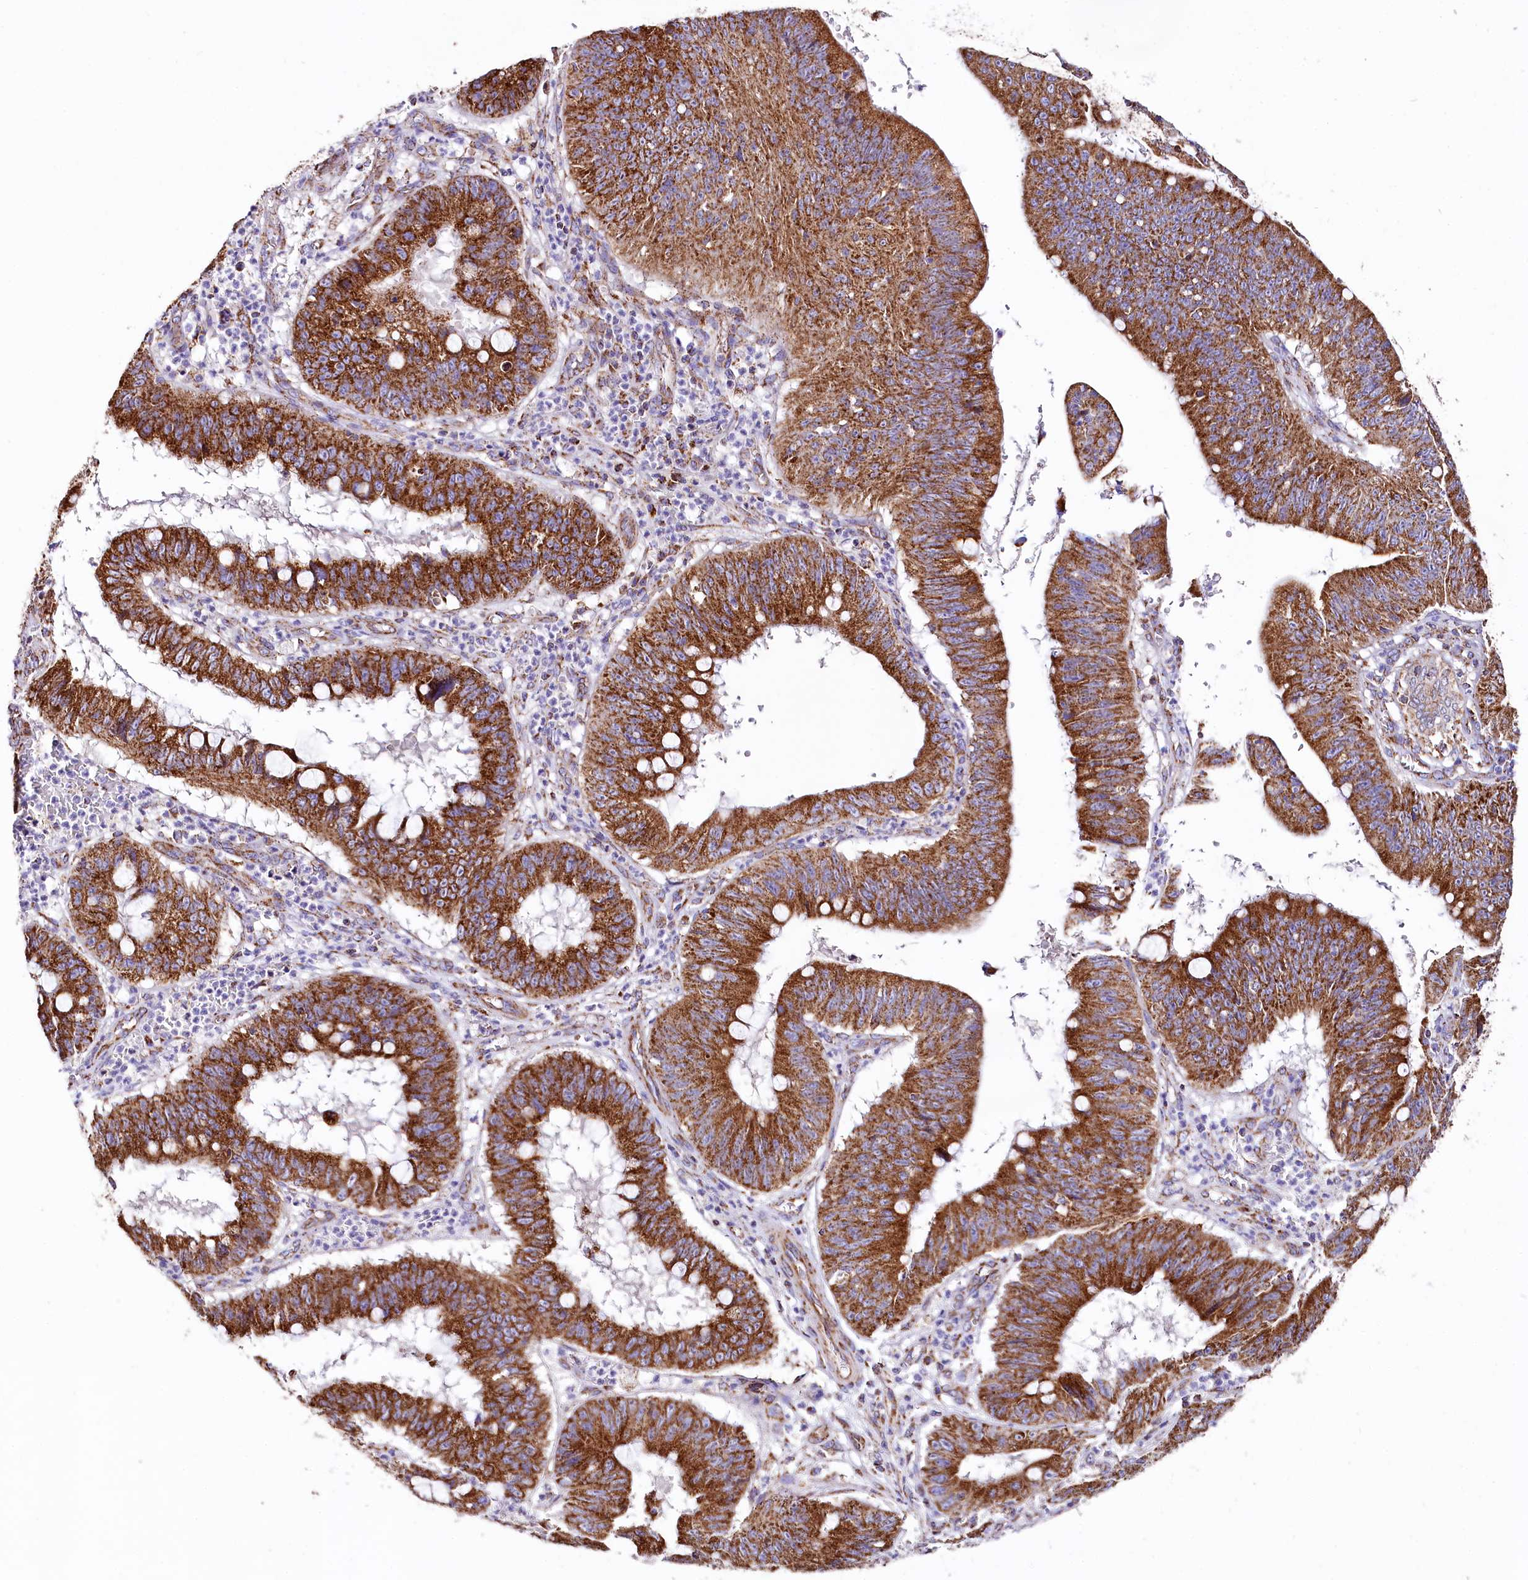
{"staining": {"intensity": "strong", "quantity": ">75%", "location": "cytoplasmic/membranous"}, "tissue": "stomach cancer", "cell_type": "Tumor cells", "image_type": "cancer", "snomed": [{"axis": "morphology", "description": "Adenocarcinoma, NOS"}, {"axis": "topography", "description": "Stomach"}], "caption": "The histopathology image exhibits staining of adenocarcinoma (stomach), revealing strong cytoplasmic/membranous protein staining (brown color) within tumor cells. (Stains: DAB (3,3'-diaminobenzidine) in brown, nuclei in blue, Microscopy: brightfield microscopy at high magnification).", "gene": "APLP2", "patient": {"sex": "male", "age": 59}}